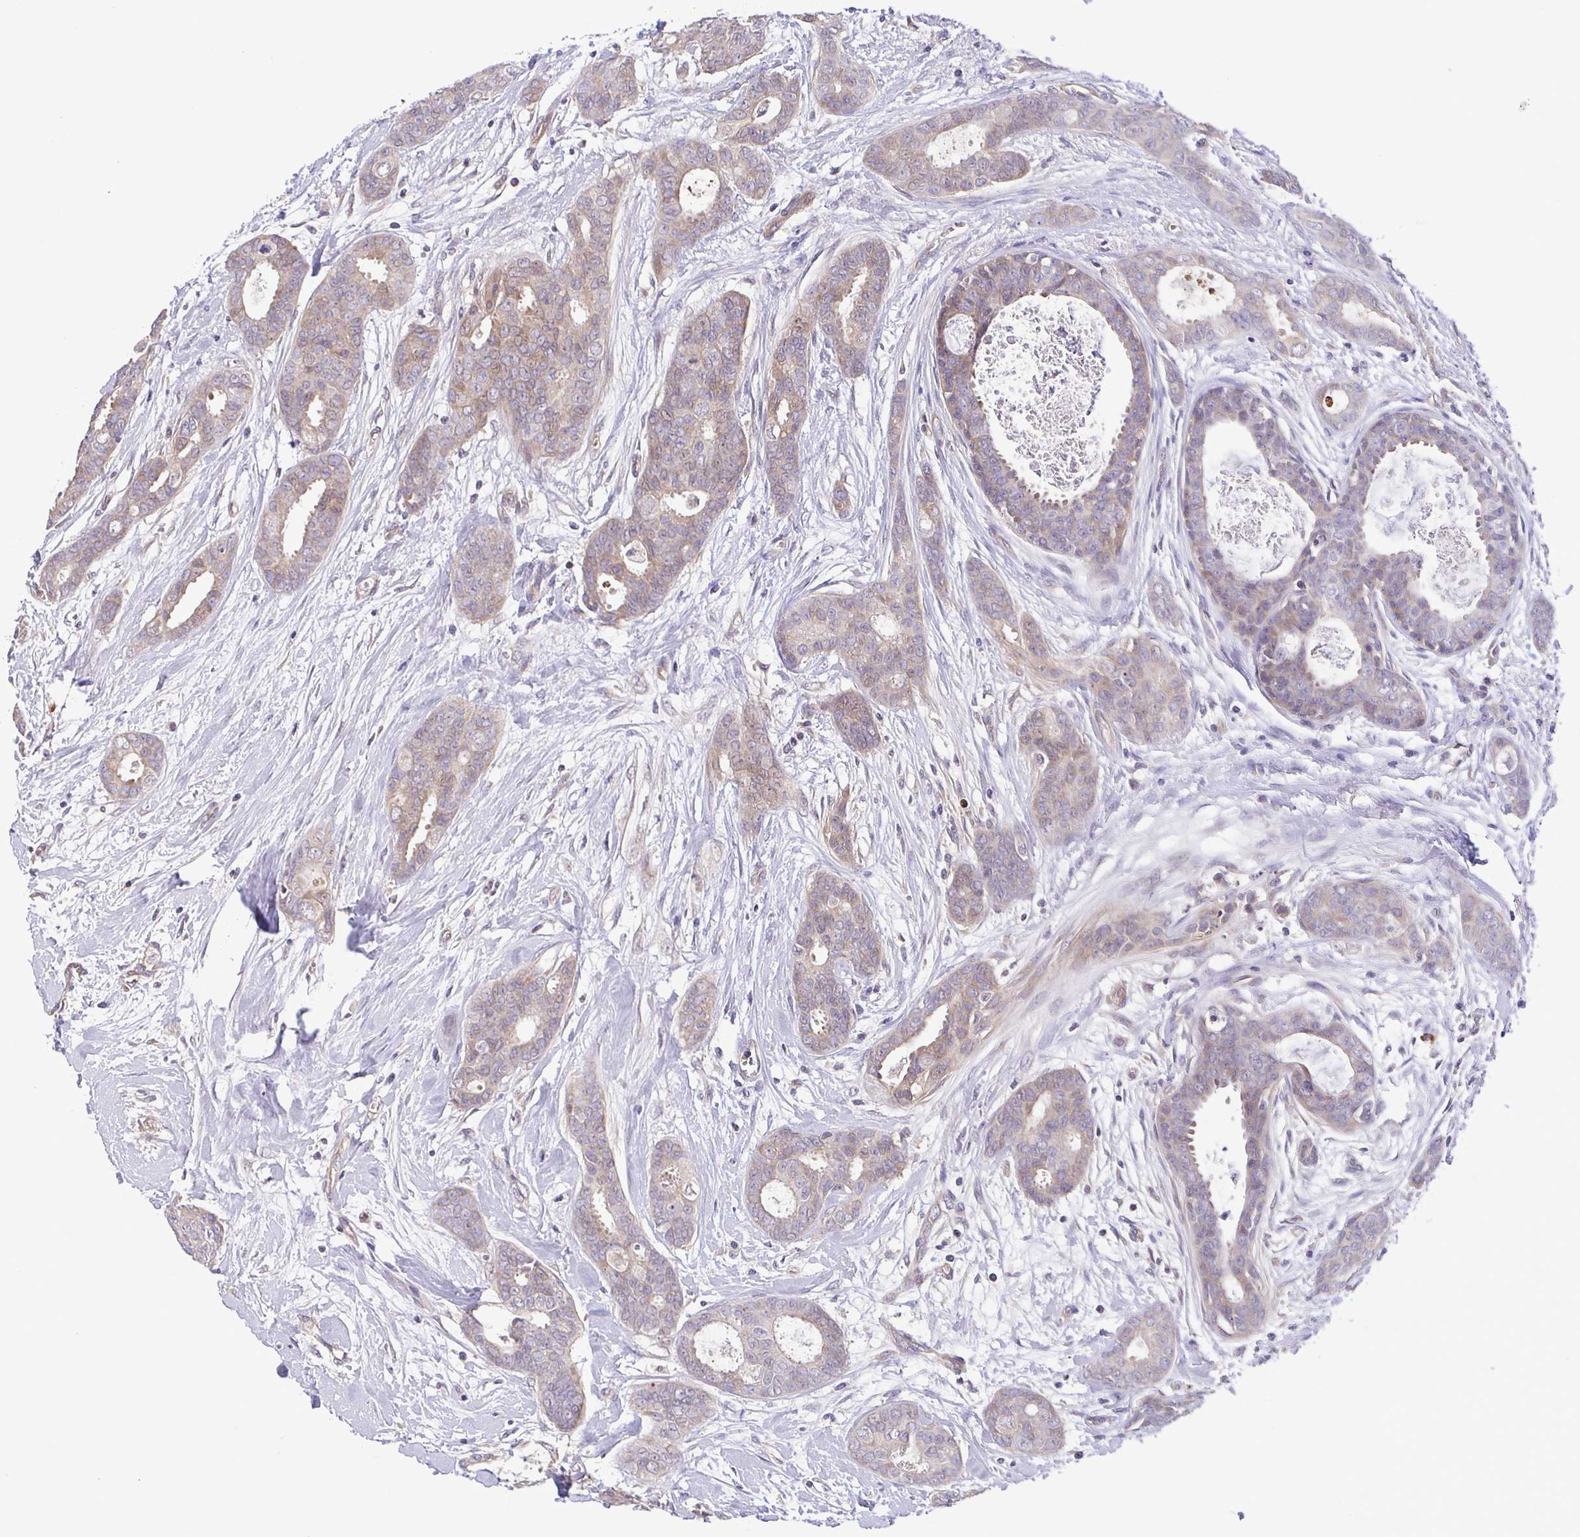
{"staining": {"intensity": "weak", "quantity": "25%-75%", "location": "cytoplasmic/membranous"}, "tissue": "breast cancer", "cell_type": "Tumor cells", "image_type": "cancer", "snomed": [{"axis": "morphology", "description": "Duct carcinoma"}, {"axis": "topography", "description": "Breast"}], "caption": "Human breast cancer stained for a protein (brown) shows weak cytoplasmic/membranous positive positivity in about 25%-75% of tumor cells.", "gene": "OSBPL7", "patient": {"sex": "female", "age": 45}}